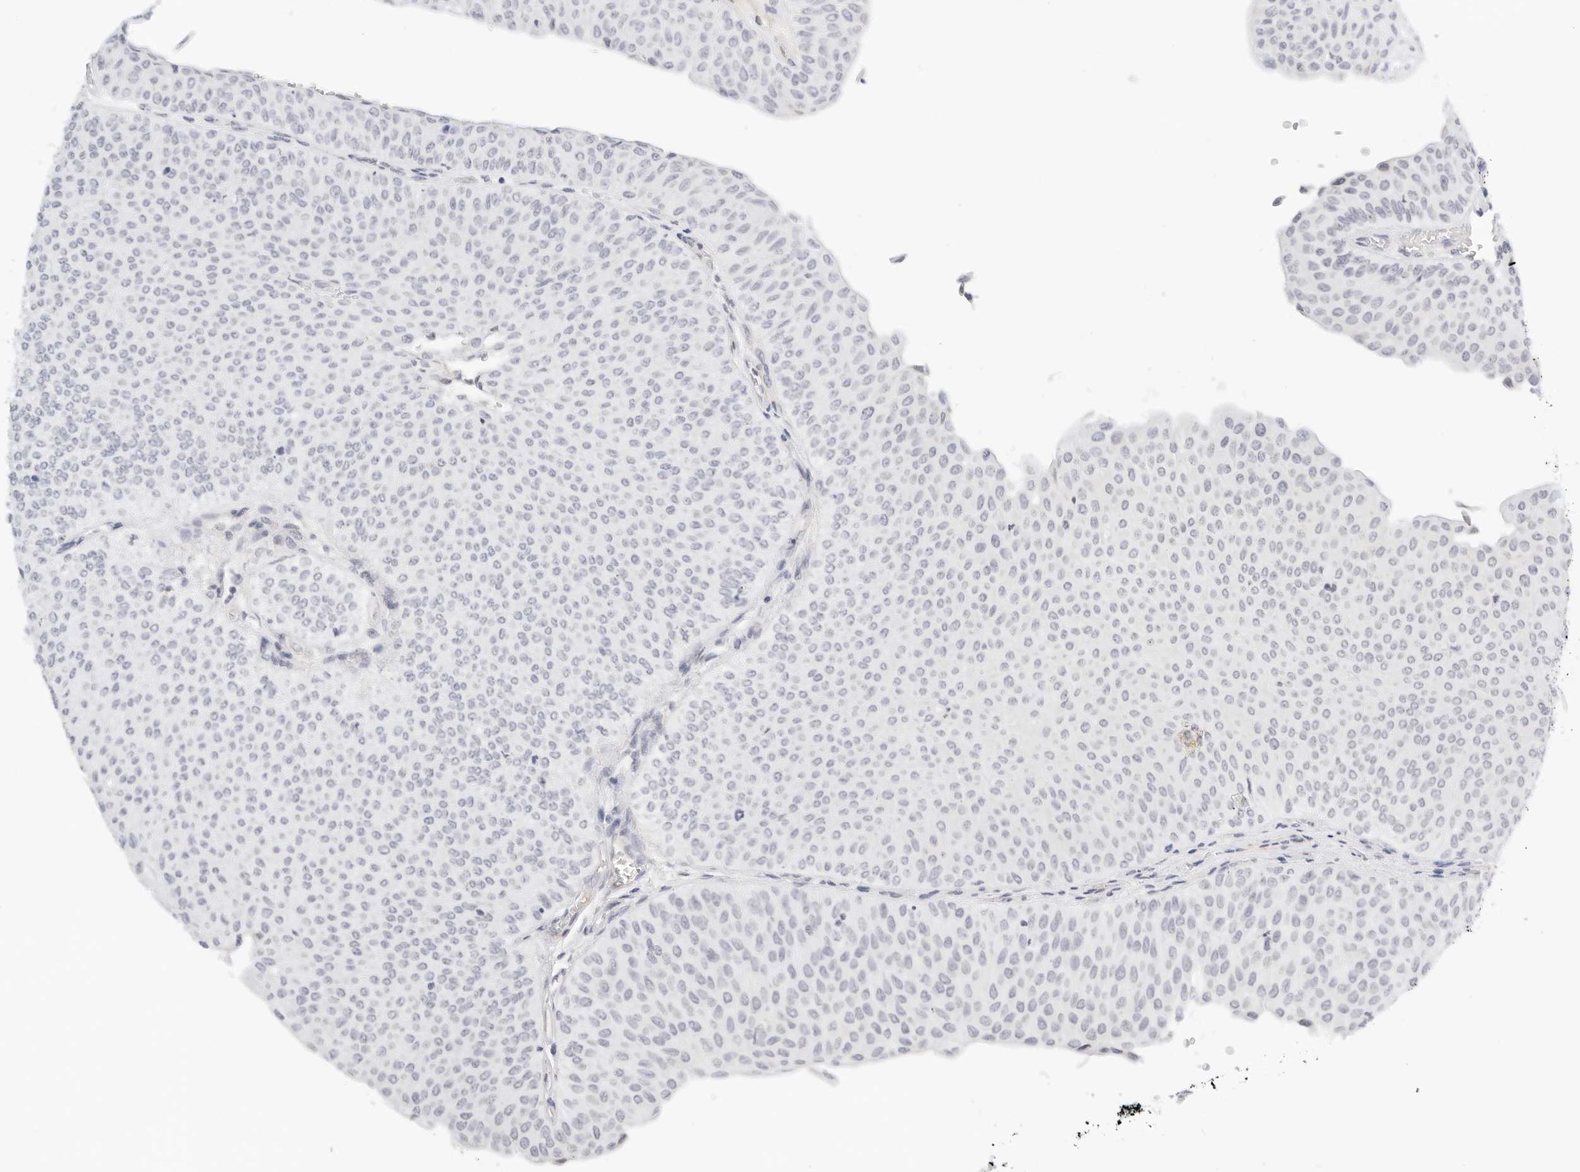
{"staining": {"intensity": "negative", "quantity": "none", "location": "none"}, "tissue": "urothelial cancer", "cell_type": "Tumor cells", "image_type": "cancer", "snomed": [{"axis": "morphology", "description": "Urothelial carcinoma, Low grade"}, {"axis": "topography", "description": "Urinary bladder"}], "caption": "This is an immunohistochemistry micrograph of urothelial cancer. There is no staining in tumor cells.", "gene": "PKDCC", "patient": {"sex": "male", "age": 78}}